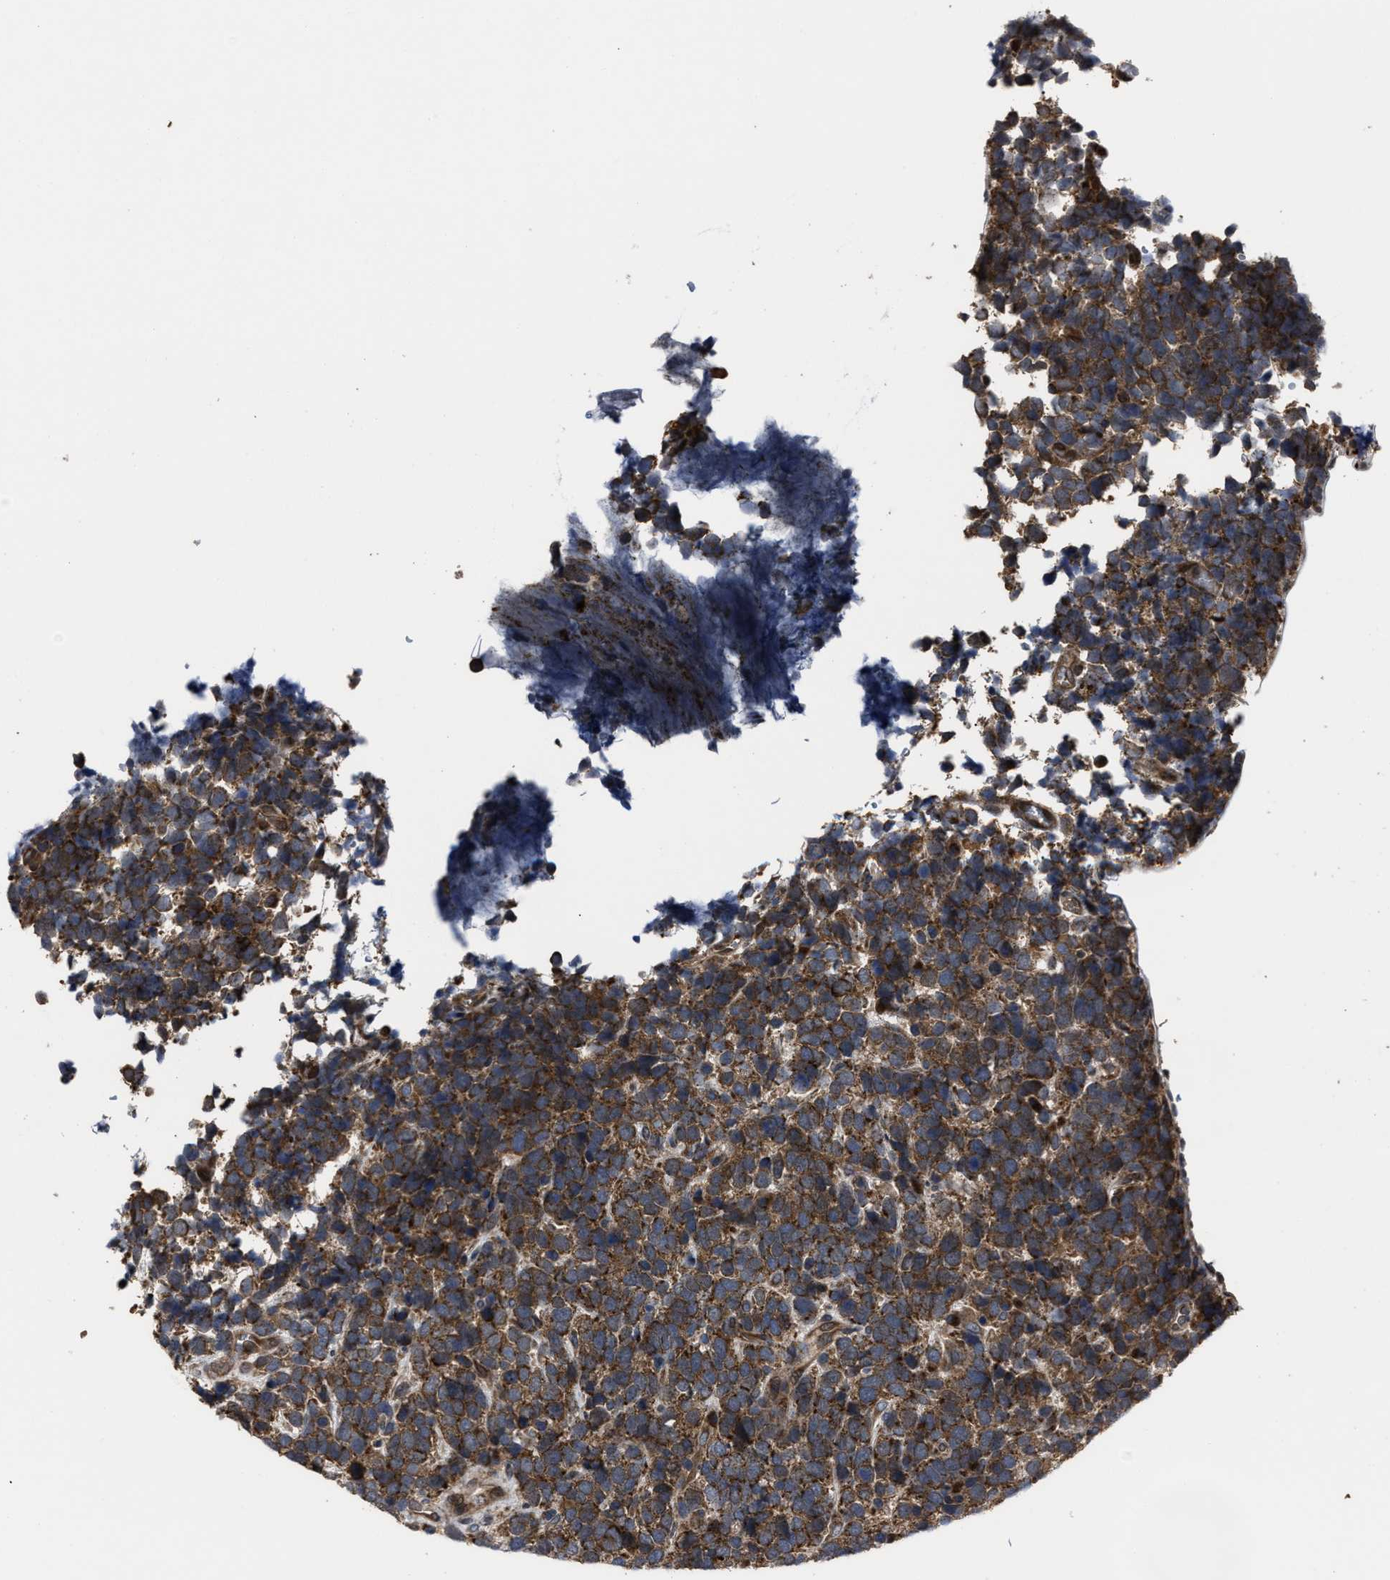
{"staining": {"intensity": "strong", "quantity": ">75%", "location": "cytoplasmic/membranous"}, "tissue": "urothelial cancer", "cell_type": "Tumor cells", "image_type": "cancer", "snomed": [{"axis": "morphology", "description": "Urothelial carcinoma, High grade"}, {"axis": "topography", "description": "Urinary bladder"}], "caption": "There is high levels of strong cytoplasmic/membranous staining in tumor cells of urothelial carcinoma (high-grade), as demonstrated by immunohistochemical staining (brown color).", "gene": "PASK", "patient": {"sex": "female", "age": 82}}